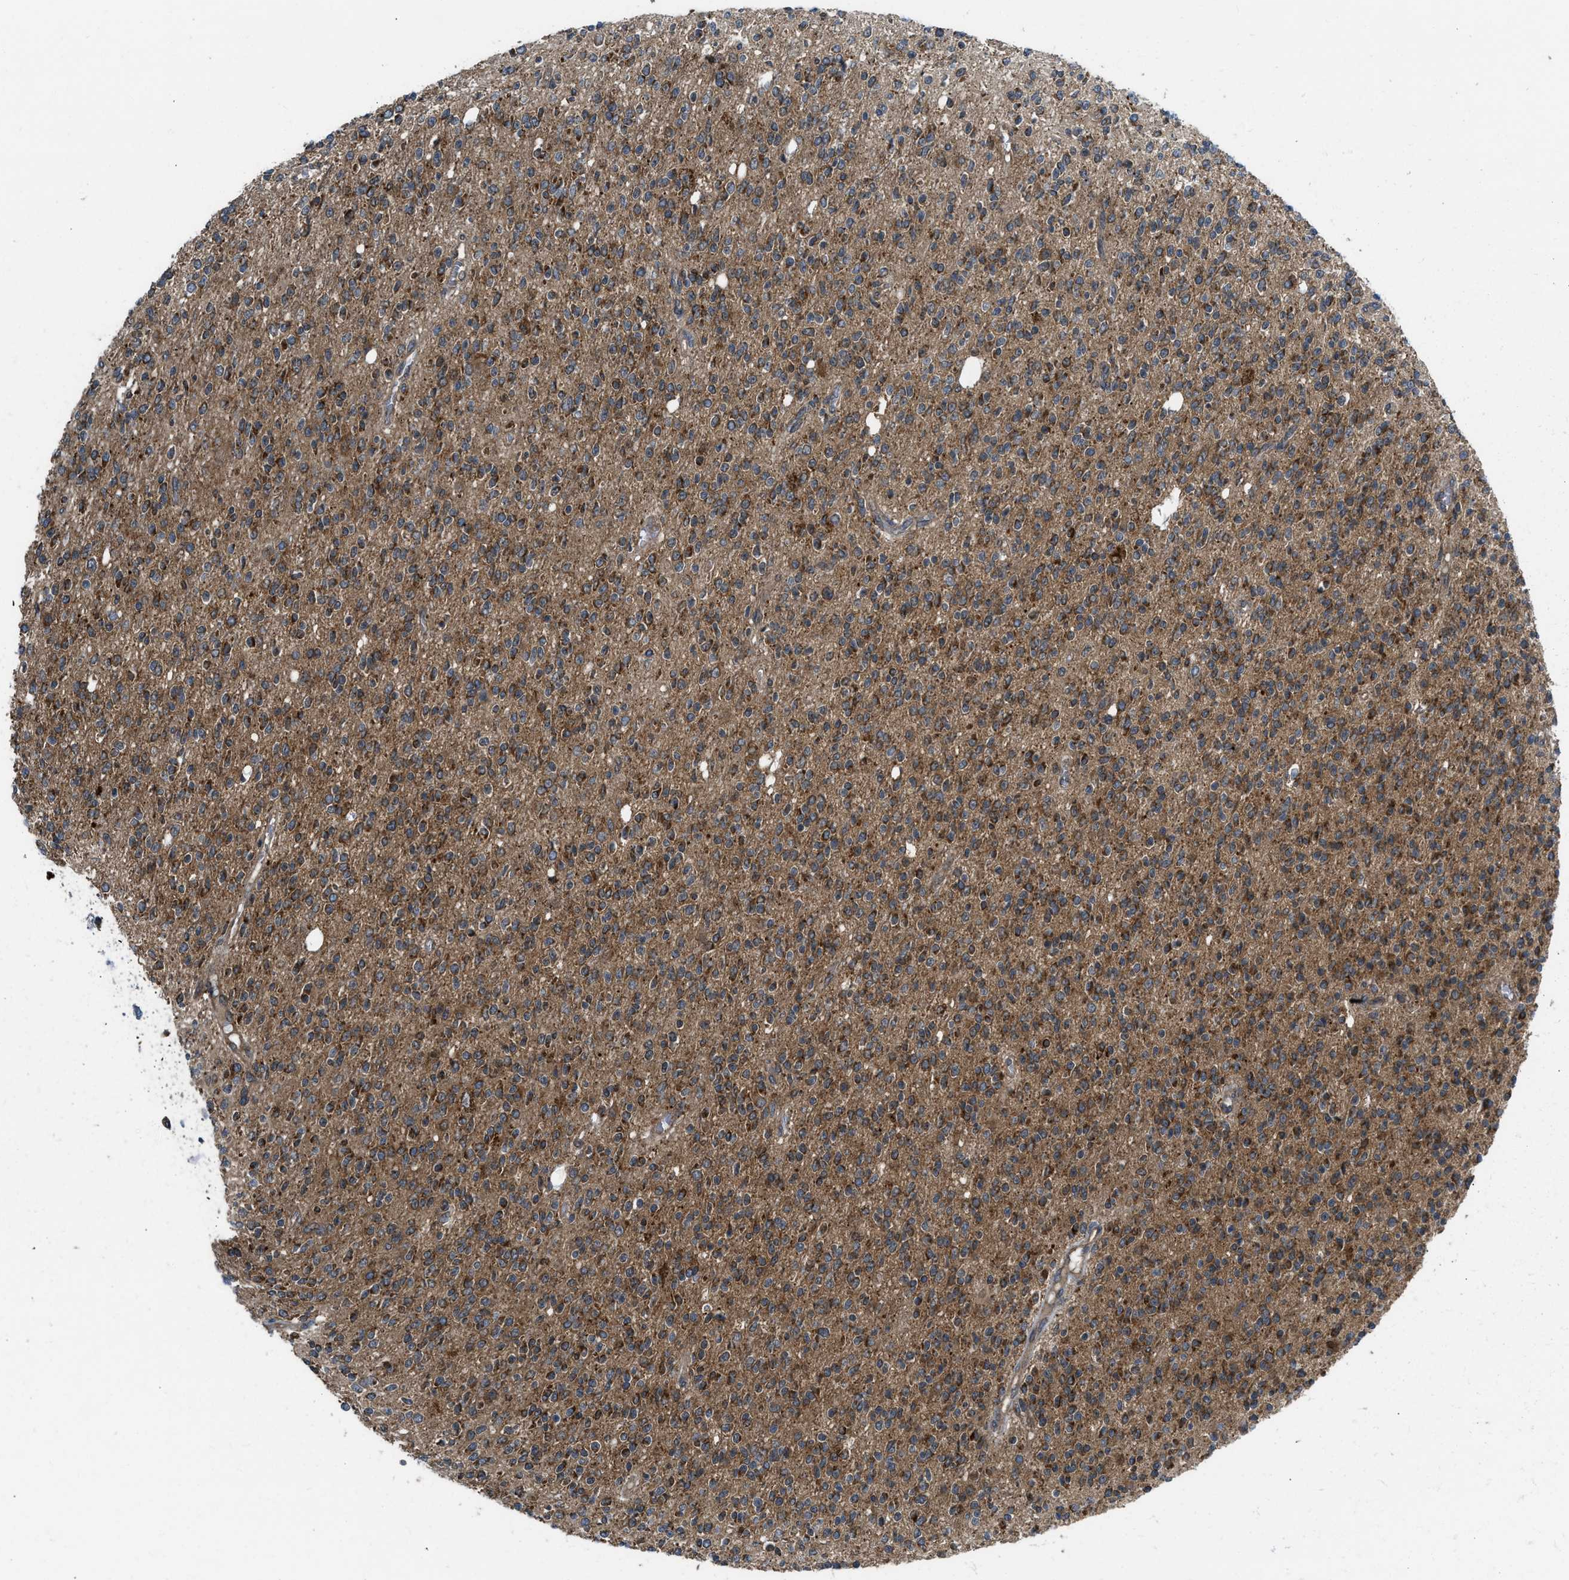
{"staining": {"intensity": "strong", "quantity": ">75%", "location": "cytoplasmic/membranous"}, "tissue": "glioma", "cell_type": "Tumor cells", "image_type": "cancer", "snomed": [{"axis": "morphology", "description": "Glioma, malignant, High grade"}, {"axis": "topography", "description": "Brain"}], "caption": "Immunohistochemistry (IHC) photomicrograph of glioma stained for a protein (brown), which shows high levels of strong cytoplasmic/membranous staining in approximately >75% of tumor cells.", "gene": "SESN2", "patient": {"sex": "male", "age": 34}}